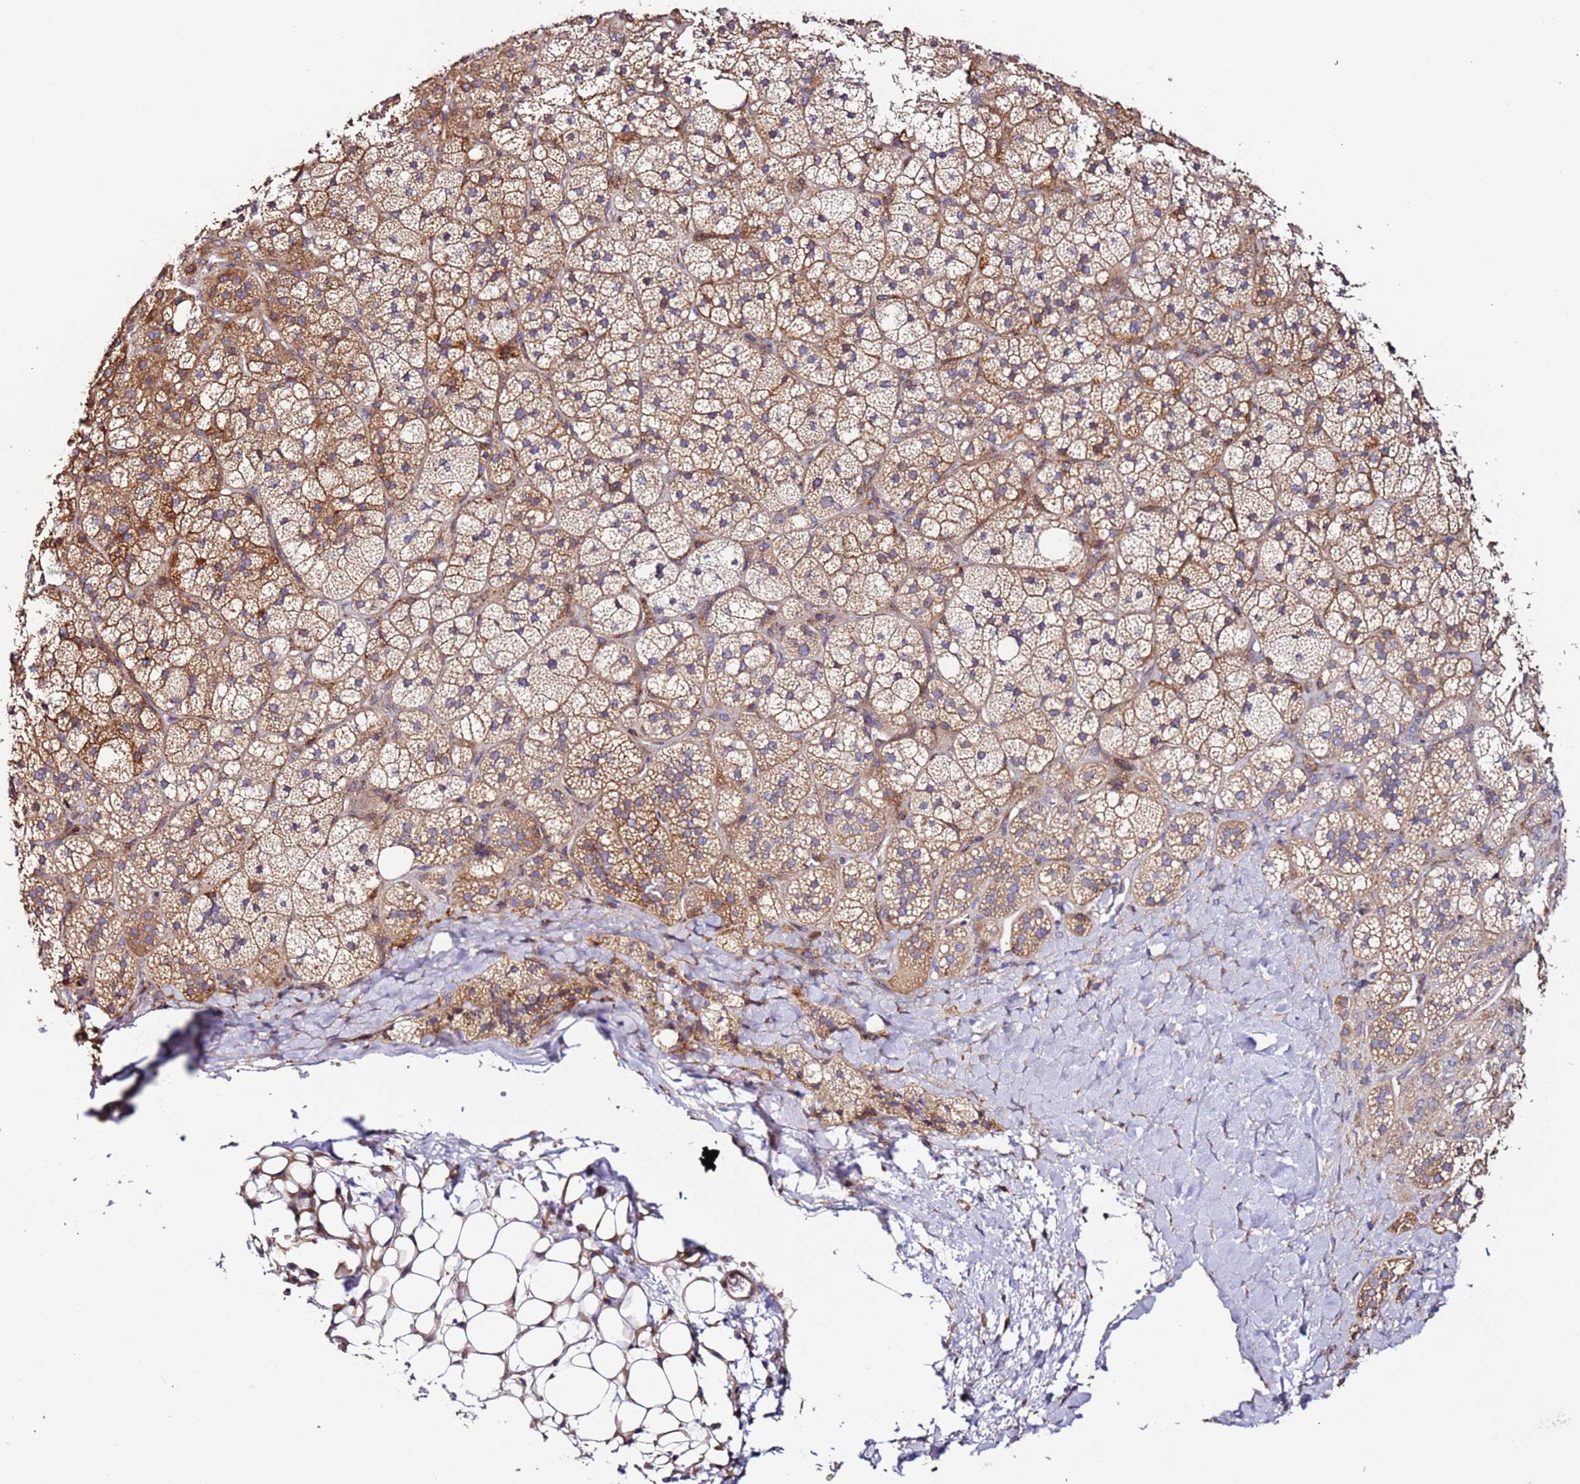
{"staining": {"intensity": "strong", "quantity": "25%-75%", "location": "cytoplasmic/membranous"}, "tissue": "adrenal gland", "cell_type": "Glandular cells", "image_type": "normal", "snomed": [{"axis": "morphology", "description": "Normal tissue, NOS"}, {"axis": "topography", "description": "Adrenal gland"}], "caption": "Human adrenal gland stained for a protein (brown) shows strong cytoplasmic/membranous positive expression in about 25%-75% of glandular cells.", "gene": "HSD17B7", "patient": {"sex": "male", "age": 61}}